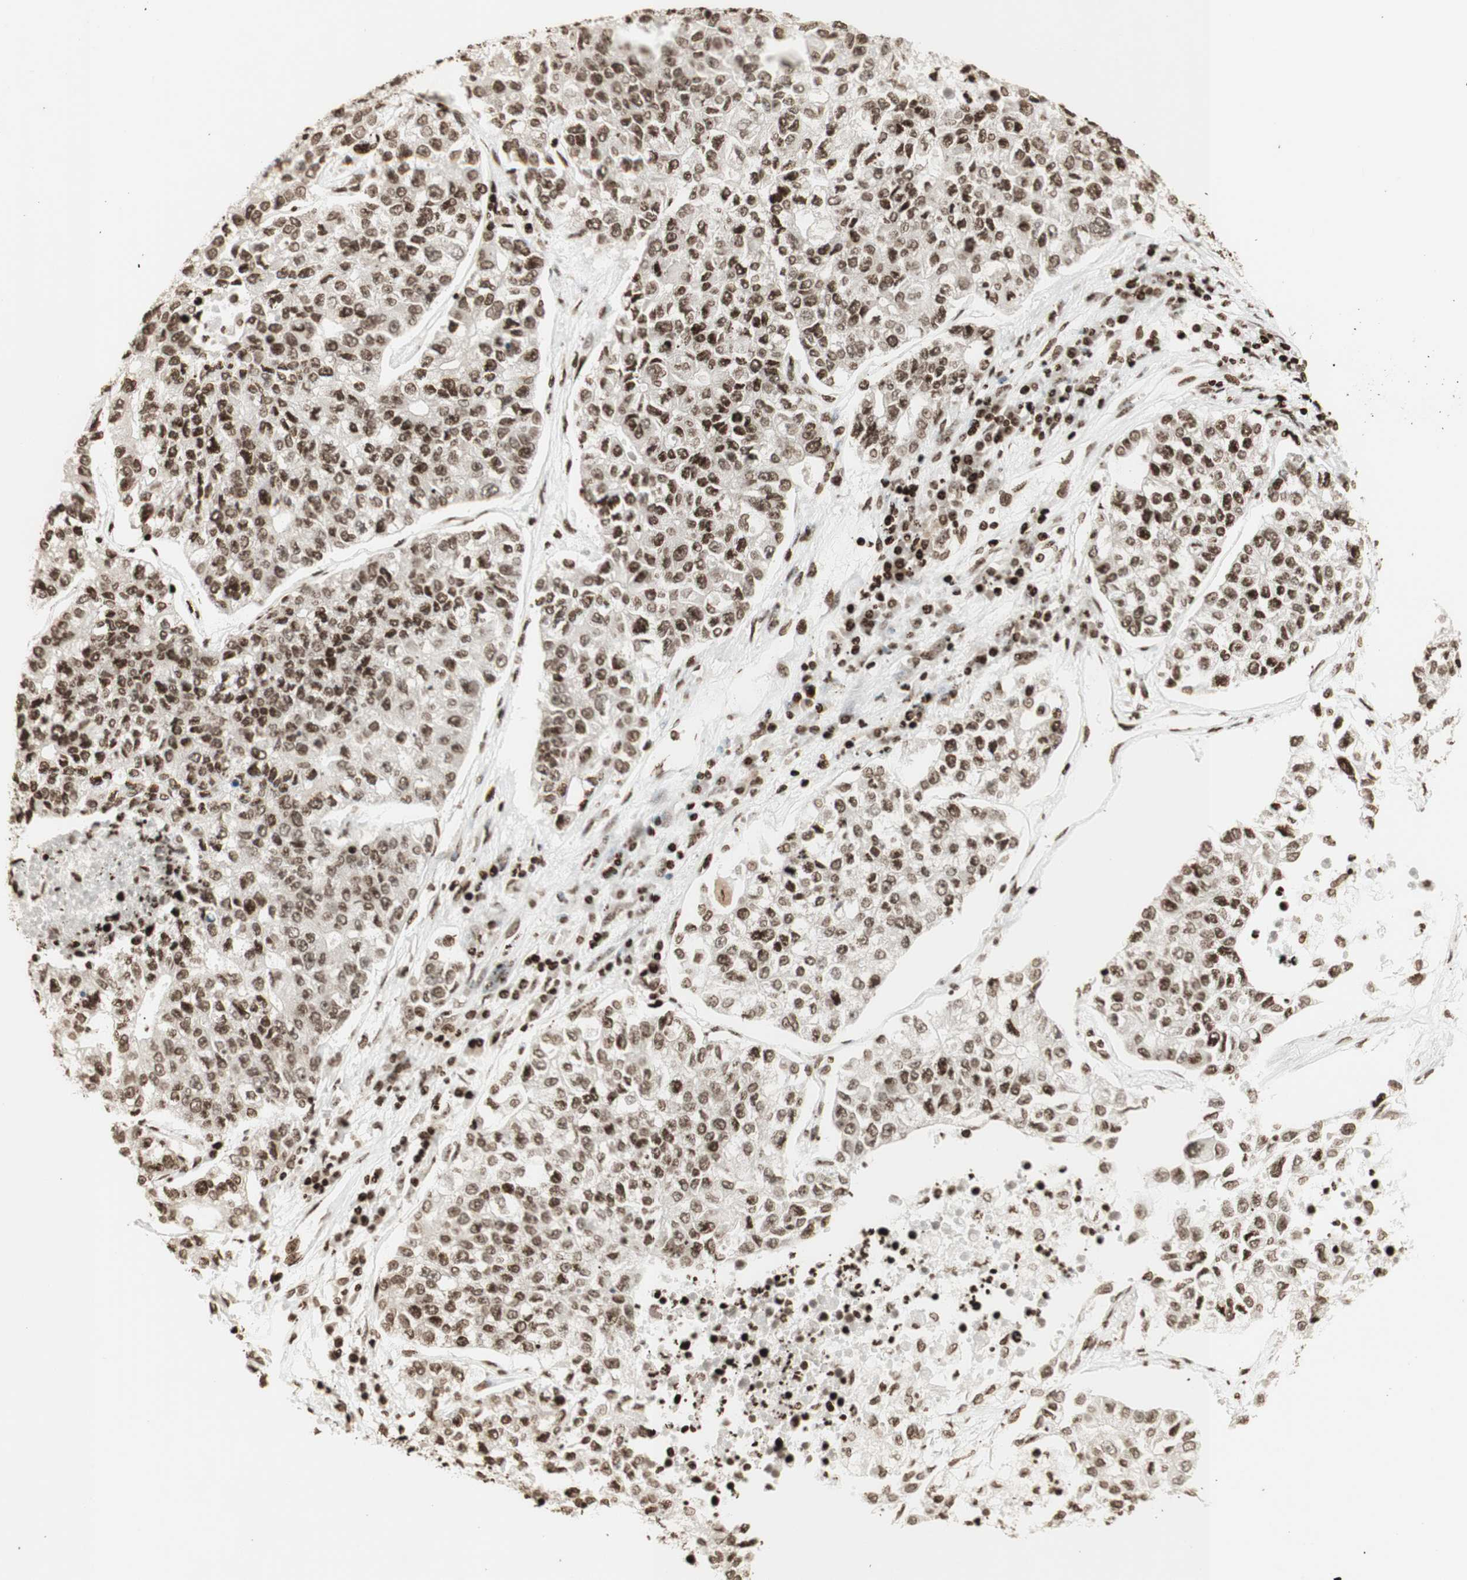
{"staining": {"intensity": "strong", "quantity": ">75%", "location": "nuclear"}, "tissue": "lung cancer", "cell_type": "Tumor cells", "image_type": "cancer", "snomed": [{"axis": "morphology", "description": "Adenocarcinoma, NOS"}, {"axis": "topography", "description": "Lung"}], "caption": "An image of lung cancer (adenocarcinoma) stained for a protein displays strong nuclear brown staining in tumor cells. (brown staining indicates protein expression, while blue staining denotes nuclei).", "gene": "NCAPD2", "patient": {"sex": "male", "age": 49}}